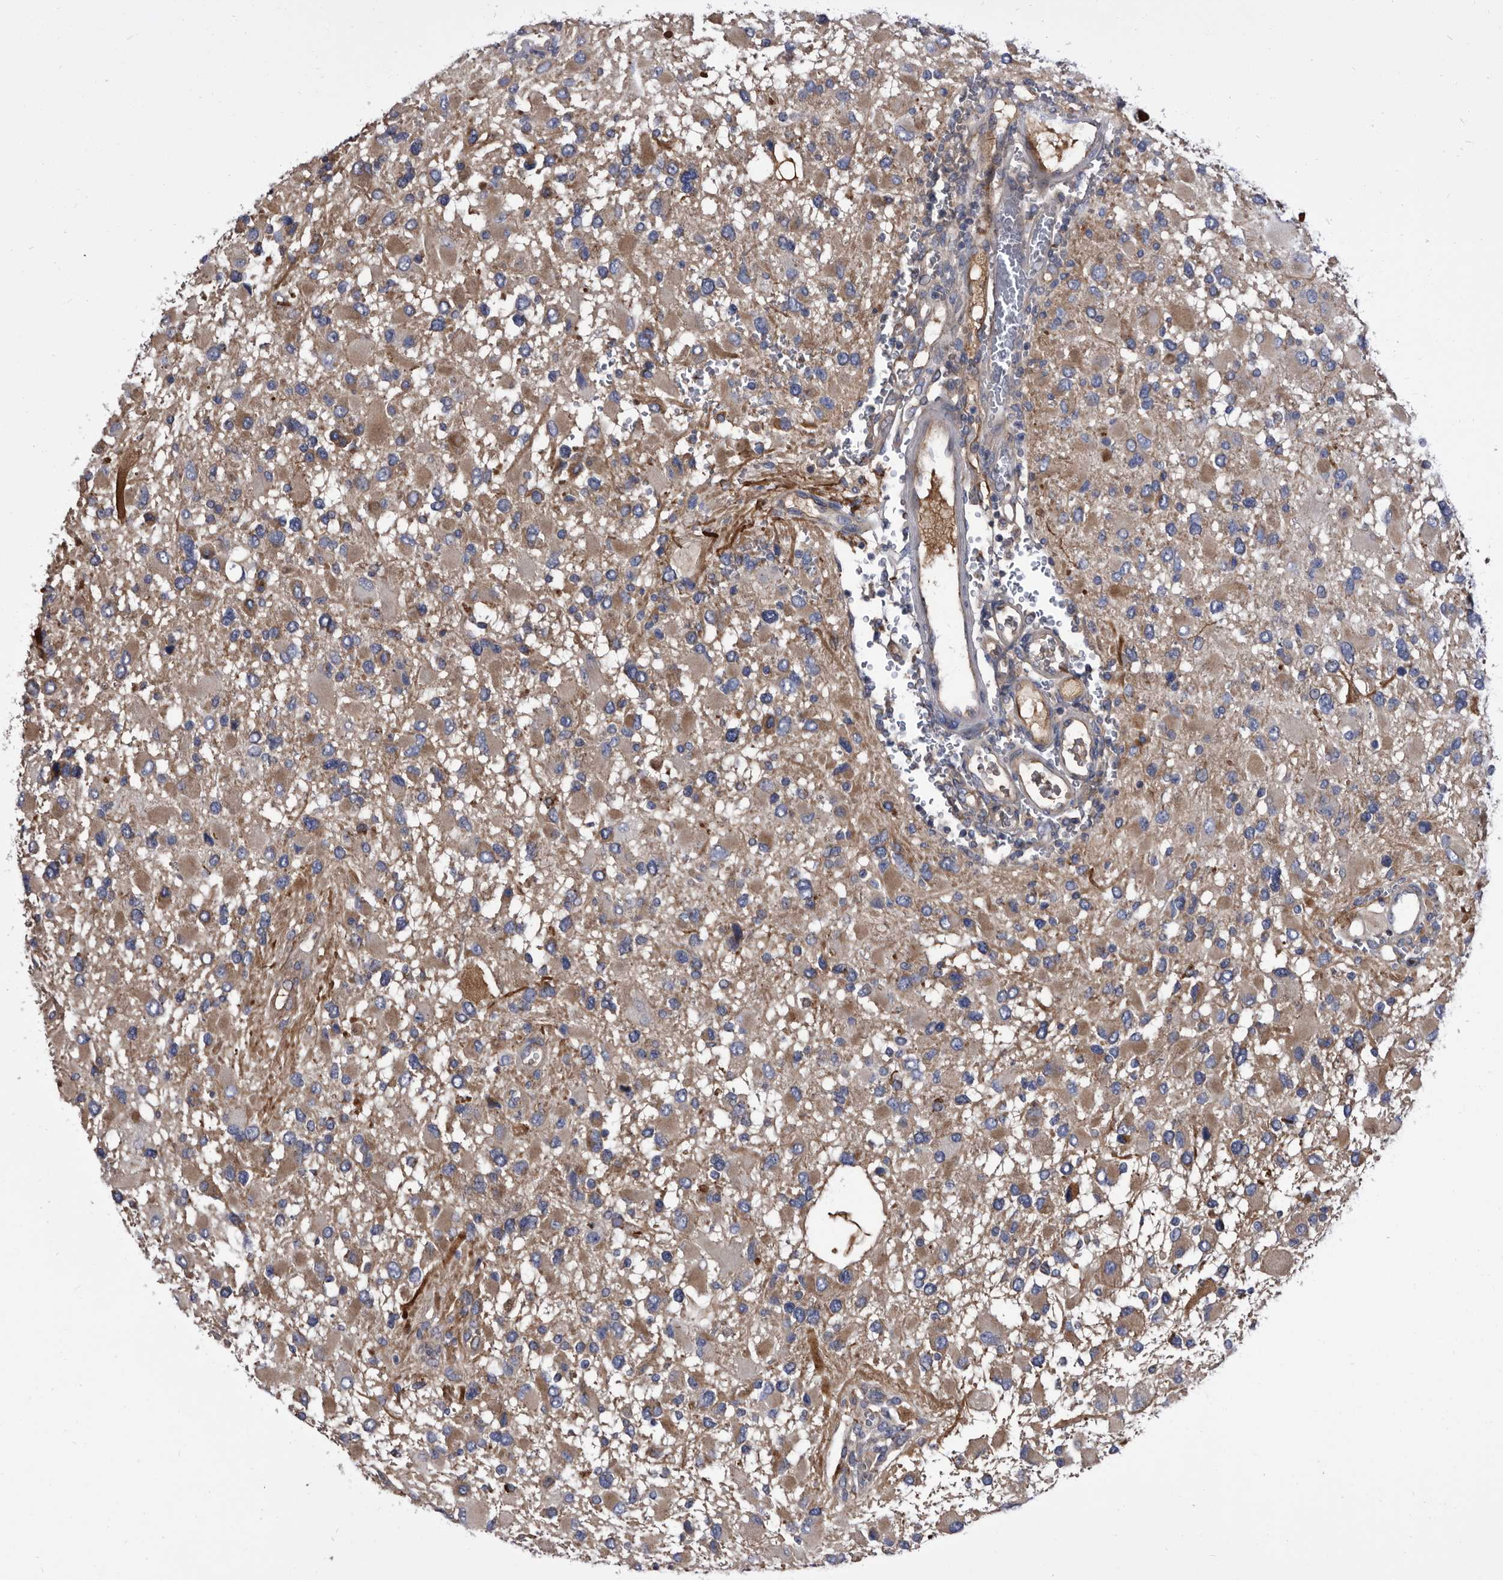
{"staining": {"intensity": "weak", "quantity": ">75%", "location": "cytoplasmic/membranous"}, "tissue": "glioma", "cell_type": "Tumor cells", "image_type": "cancer", "snomed": [{"axis": "morphology", "description": "Glioma, malignant, High grade"}, {"axis": "topography", "description": "Brain"}], "caption": "The photomicrograph demonstrates a brown stain indicating the presence of a protein in the cytoplasmic/membranous of tumor cells in glioma. (brown staining indicates protein expression, while blue staining denotes nuclei).", "gene": "DTNBP1", "patient": {"sex": "male", "age": 53}}